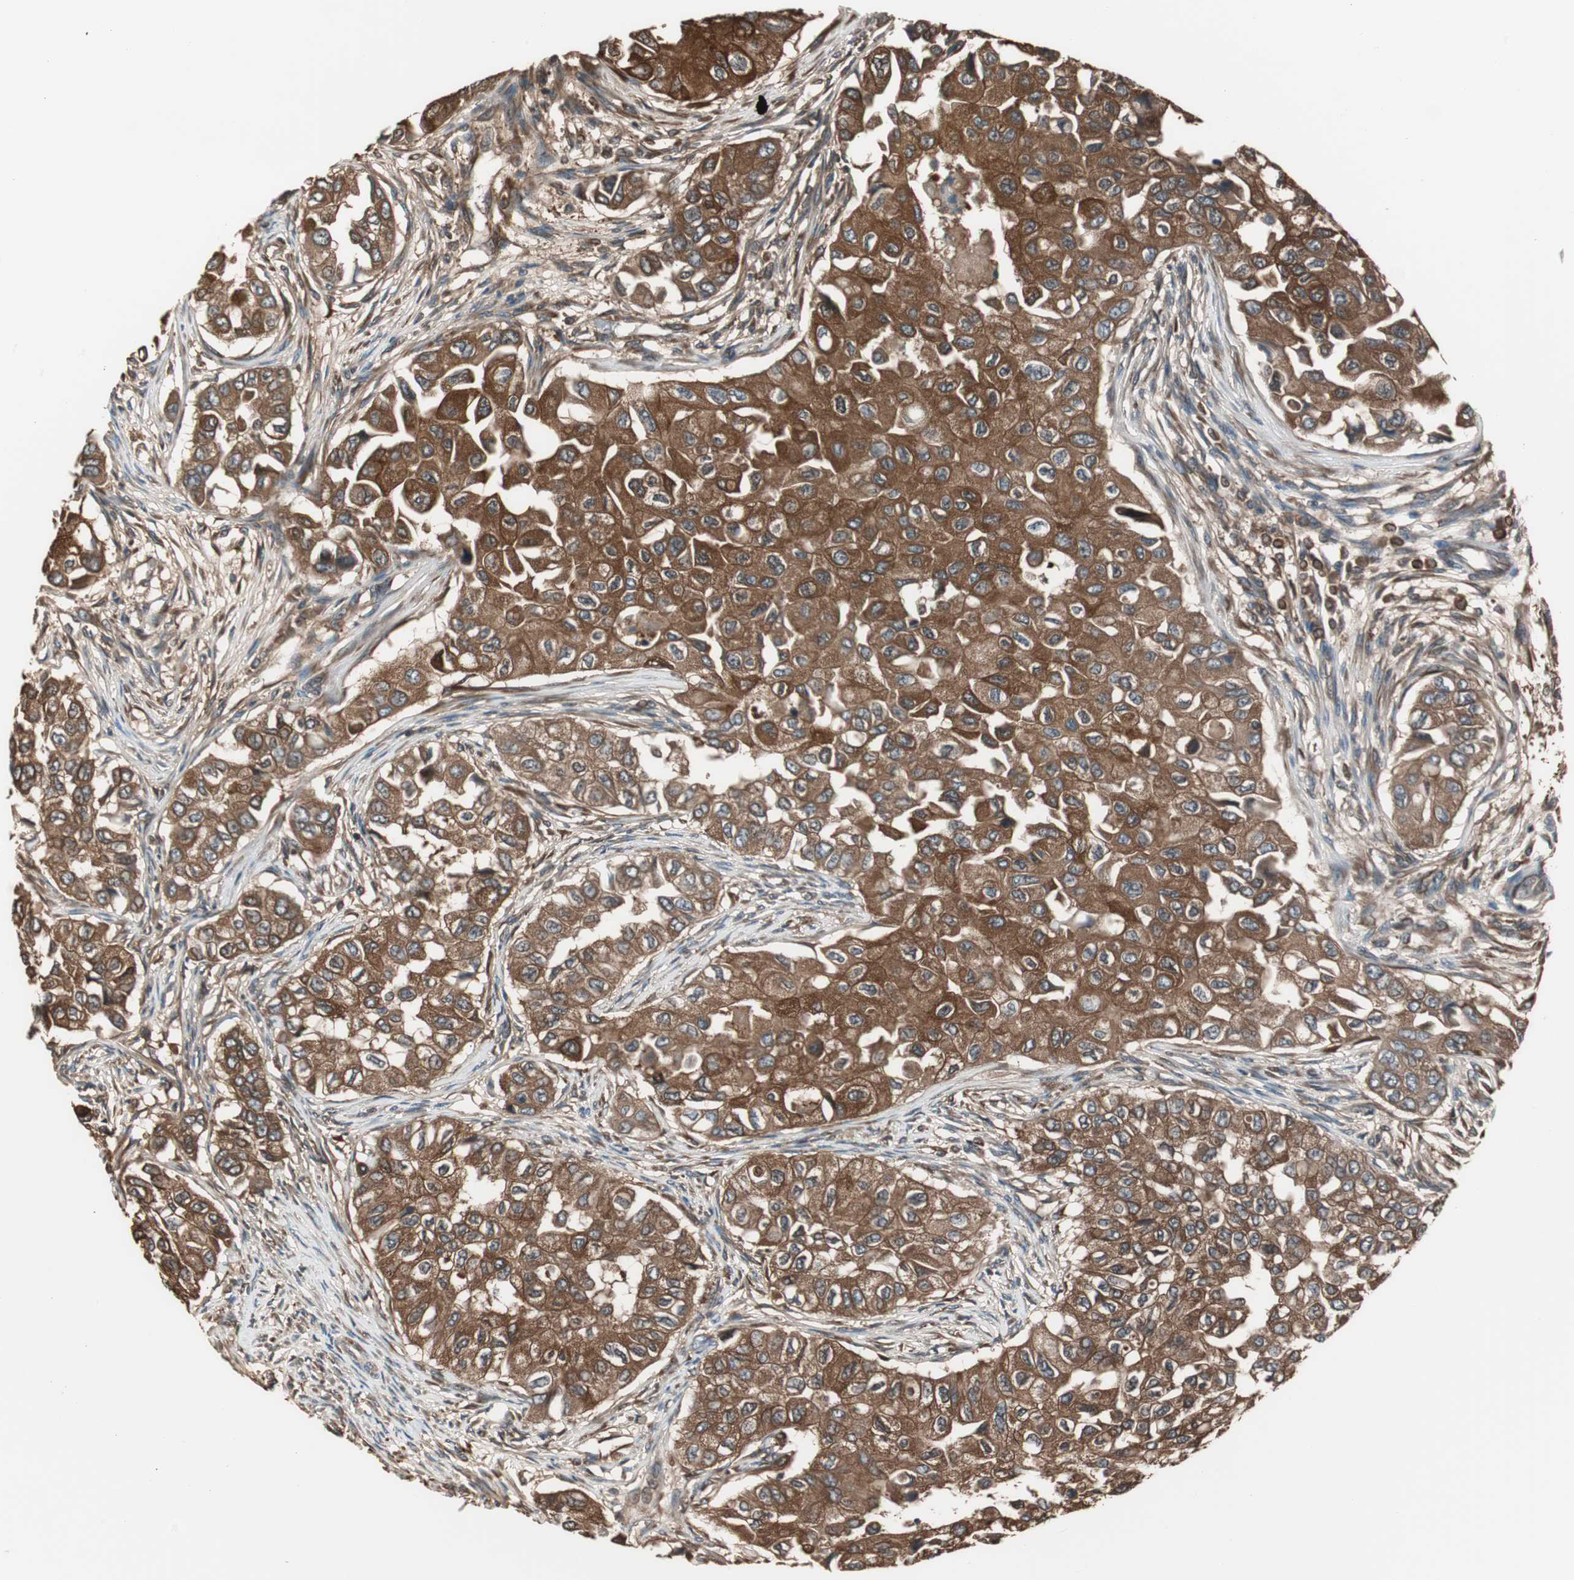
{"staining": {"intensity": "strong", "quantity": ">75%", "location": "cytoplasmic/membranous"}, "tissue": "breast cancer", "cell_type": "Tumor cells", "image_type": "cancer", "snomed": [{"axis": "morphology", "description": "Normal tissue, NOS"}, {"axis": "morphology", "description": "Duct carcinoma"}, {"axis": "topography", "description": "Breast"}], "caption": "This histopathology image displays immunohistochemistry (IHC) staining of human breast cancer (infiltrating ductal carcinoma), with high strong cytoplasmic/membranous expression in about >75% of tumor cells.", "gene": "CAPNS1", "patient": {"sex": "female", "age": 49}}